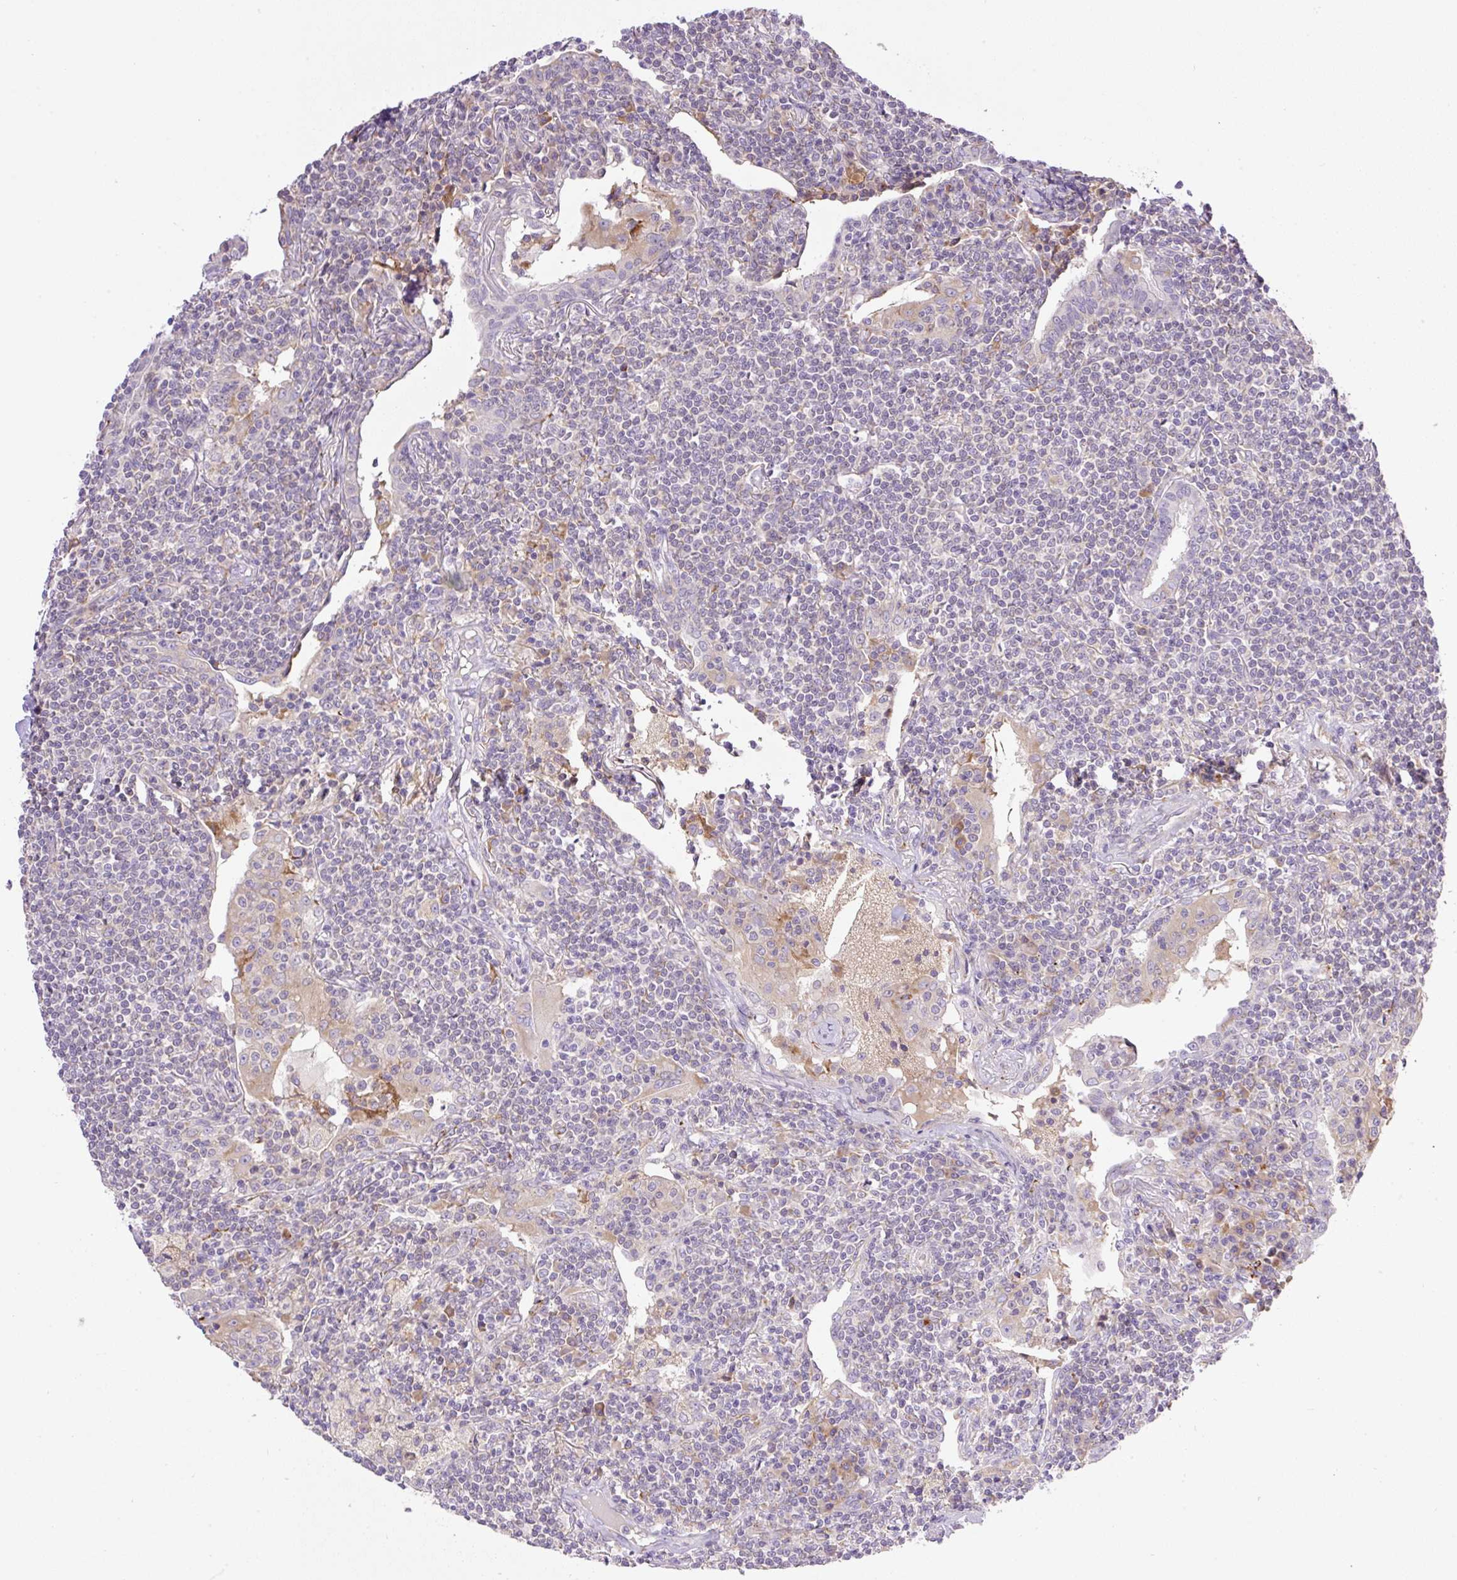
{"staining": {"intensity": "negative", "quantity": "none", "location": "none"}, "tissue": "lymphoma", "cell_type": "Tumor cells", "image_type": "cancer", "snomed": [{"axis": "morphology", "description": "Malignant lymphoma, non-Hodgkin's type, Low grade"}, {"axis": "topography", "description": "Lung"}], "caption": "IHC image of neoplastic tissue: malignant lymphoma, non-Hodgkin's type (low-grade) stained with DAB reveals no significant protein positivity in tumor cells.", "gene": "POFUT1", "patient": {"sex": "female", "age": 71}}